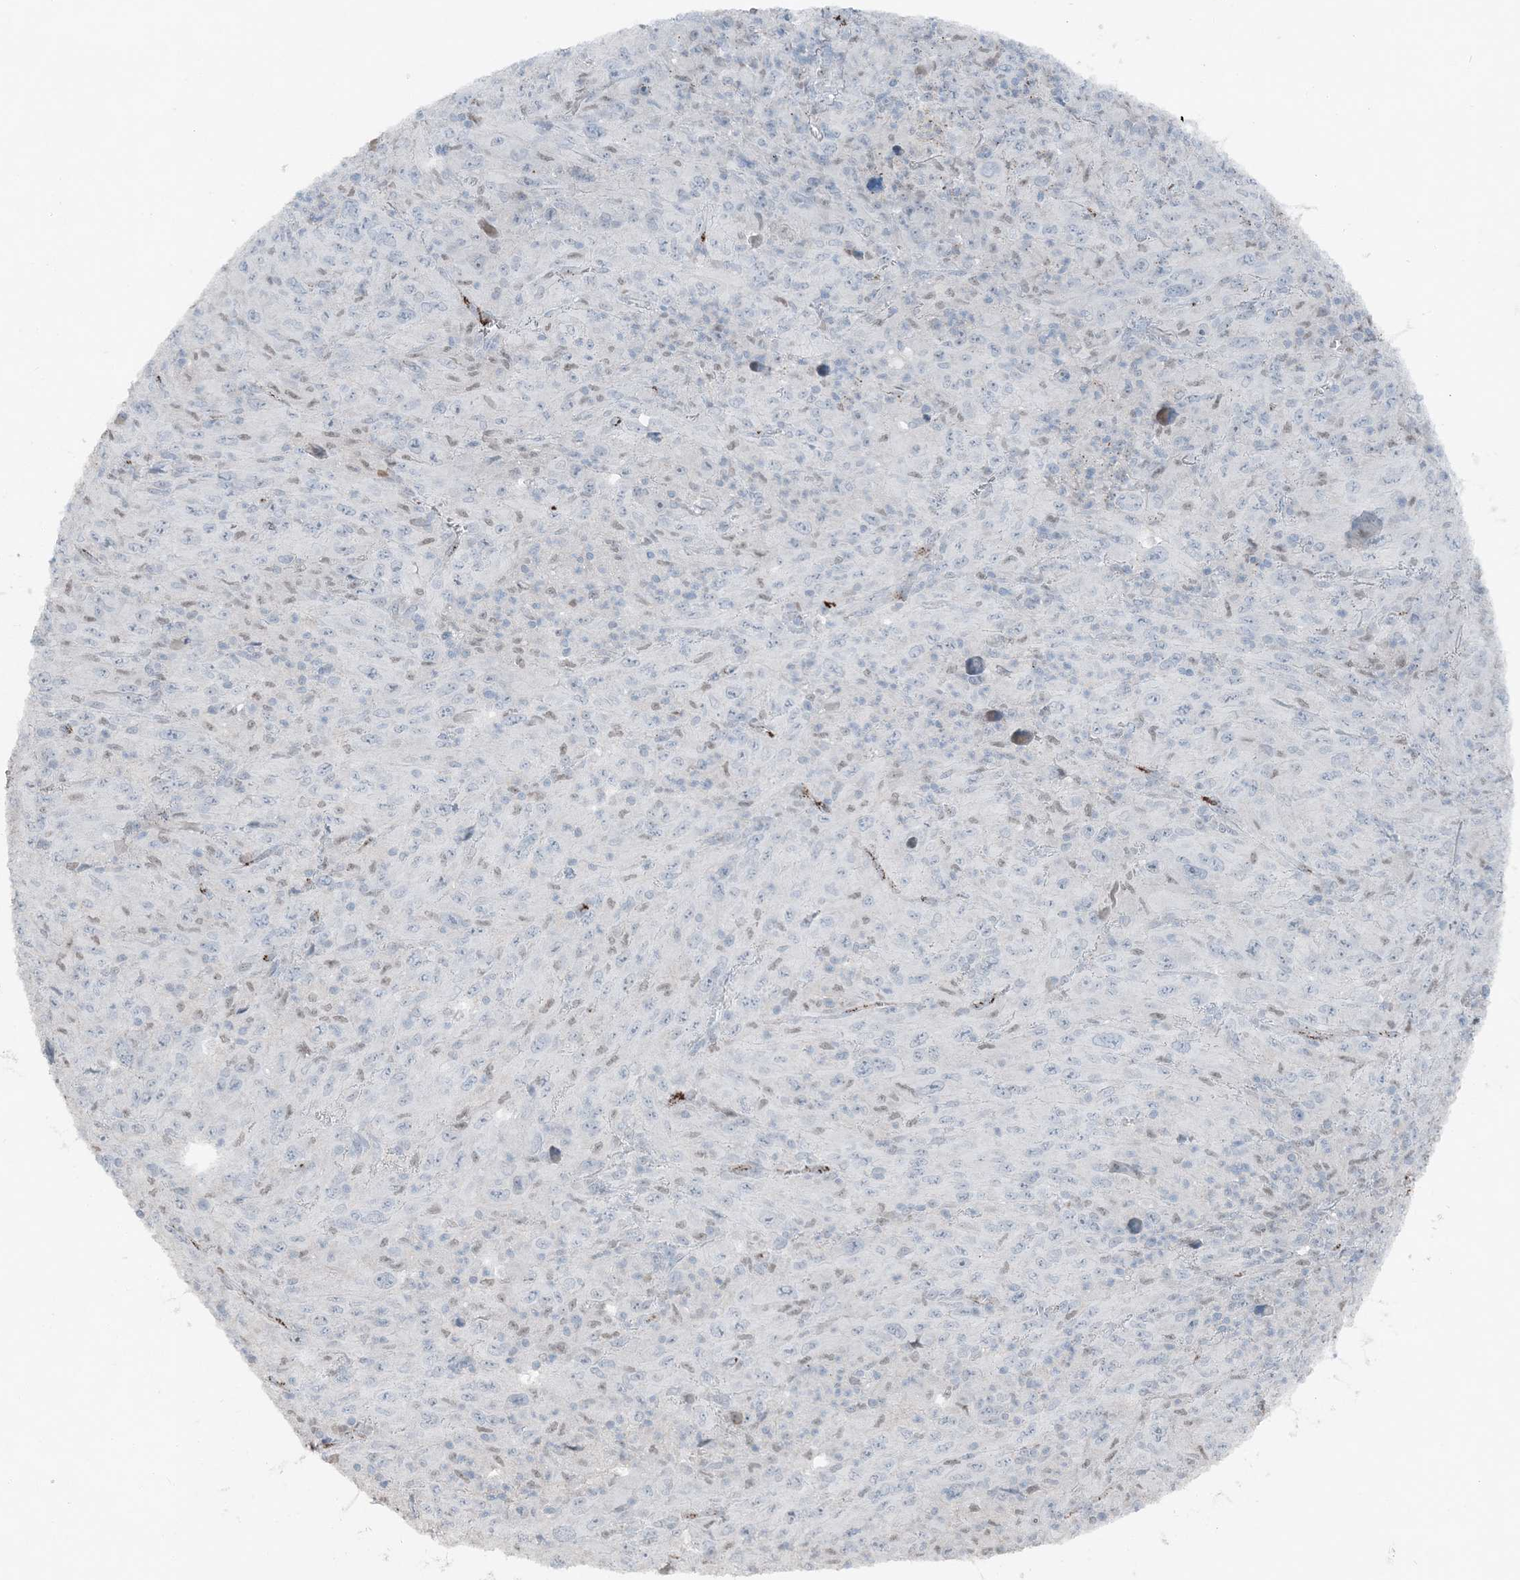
{"staining": {"intensity": "negative", "quantity": "none", "location": "none"}, "tissue": "melanoma", "cell_type": "Tumor cells", "image_type": "cancer", "snomed": [{"axis": "morphology", "description": "Malignant melanoma, Metastatic site"}, {"axis": "topography", "description": "Skin"}], "caption": "Immunohistochemistry (IHC) photomicrograph of melanoma stained for a protein (brown), which displays no staining in tumor cells. Nuclei are stained in blue.", "gene": "ELOVL7", "patient": {"sex": "female", "age": 56}}